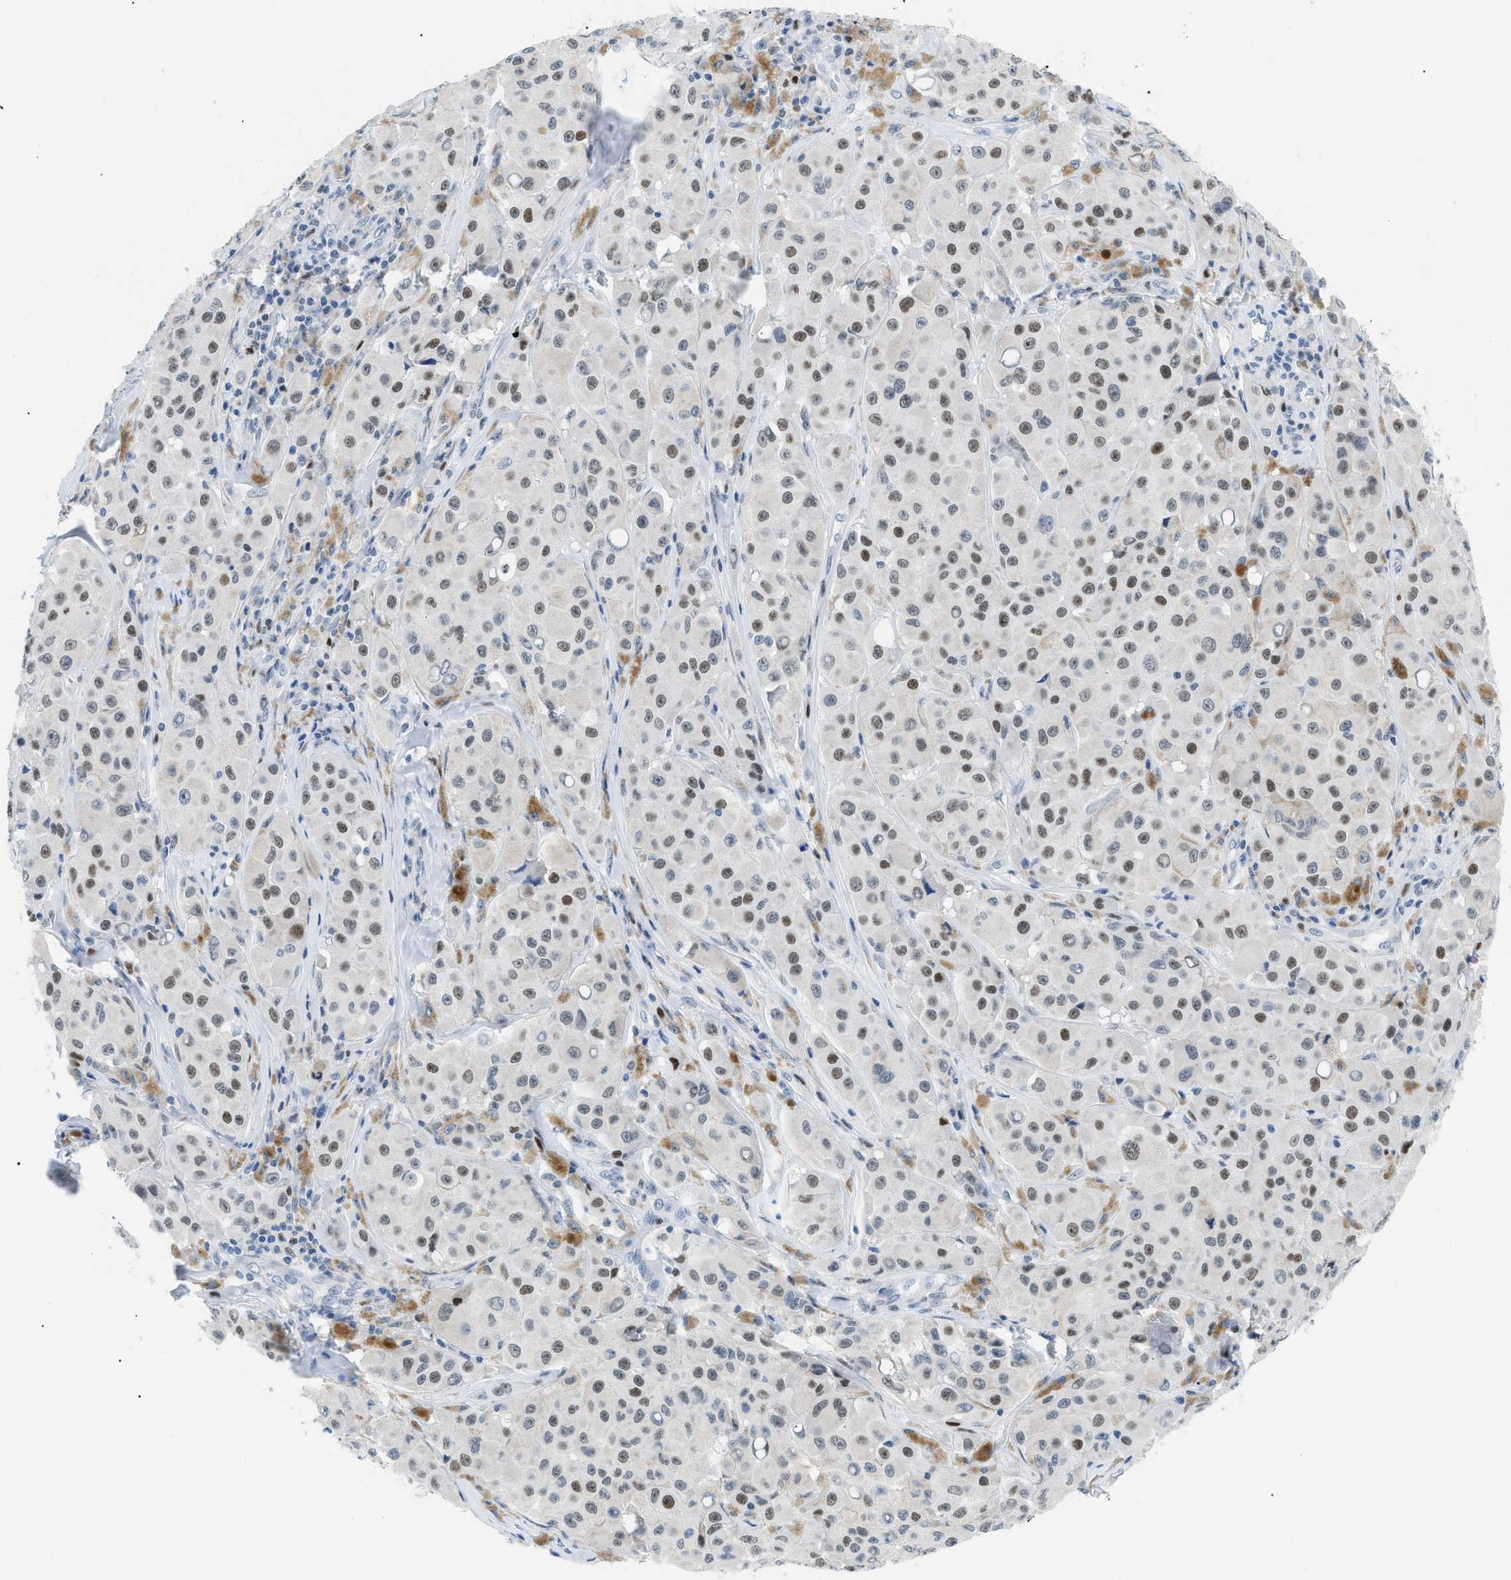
{"staining": {"intensity": "moderate", "quantity": ">75%", "location": "nuclear"}, "tissue": "melanoma", "cell_type": "Tumor cells", "image_type": "cancer", "snomed": [{"axis": "morphology", "description": "Malignant melanoma, NOS"}, {"axis": "topography", "description": "Skin"}], "caption": "Malignant melanoma stained for a protein (brown) demonstrates moderate nuclear positive positivity in approximately >75% of tumor cells.", "gene": "SMARCC1", "patient": {"sex": "male", "age": 84}}